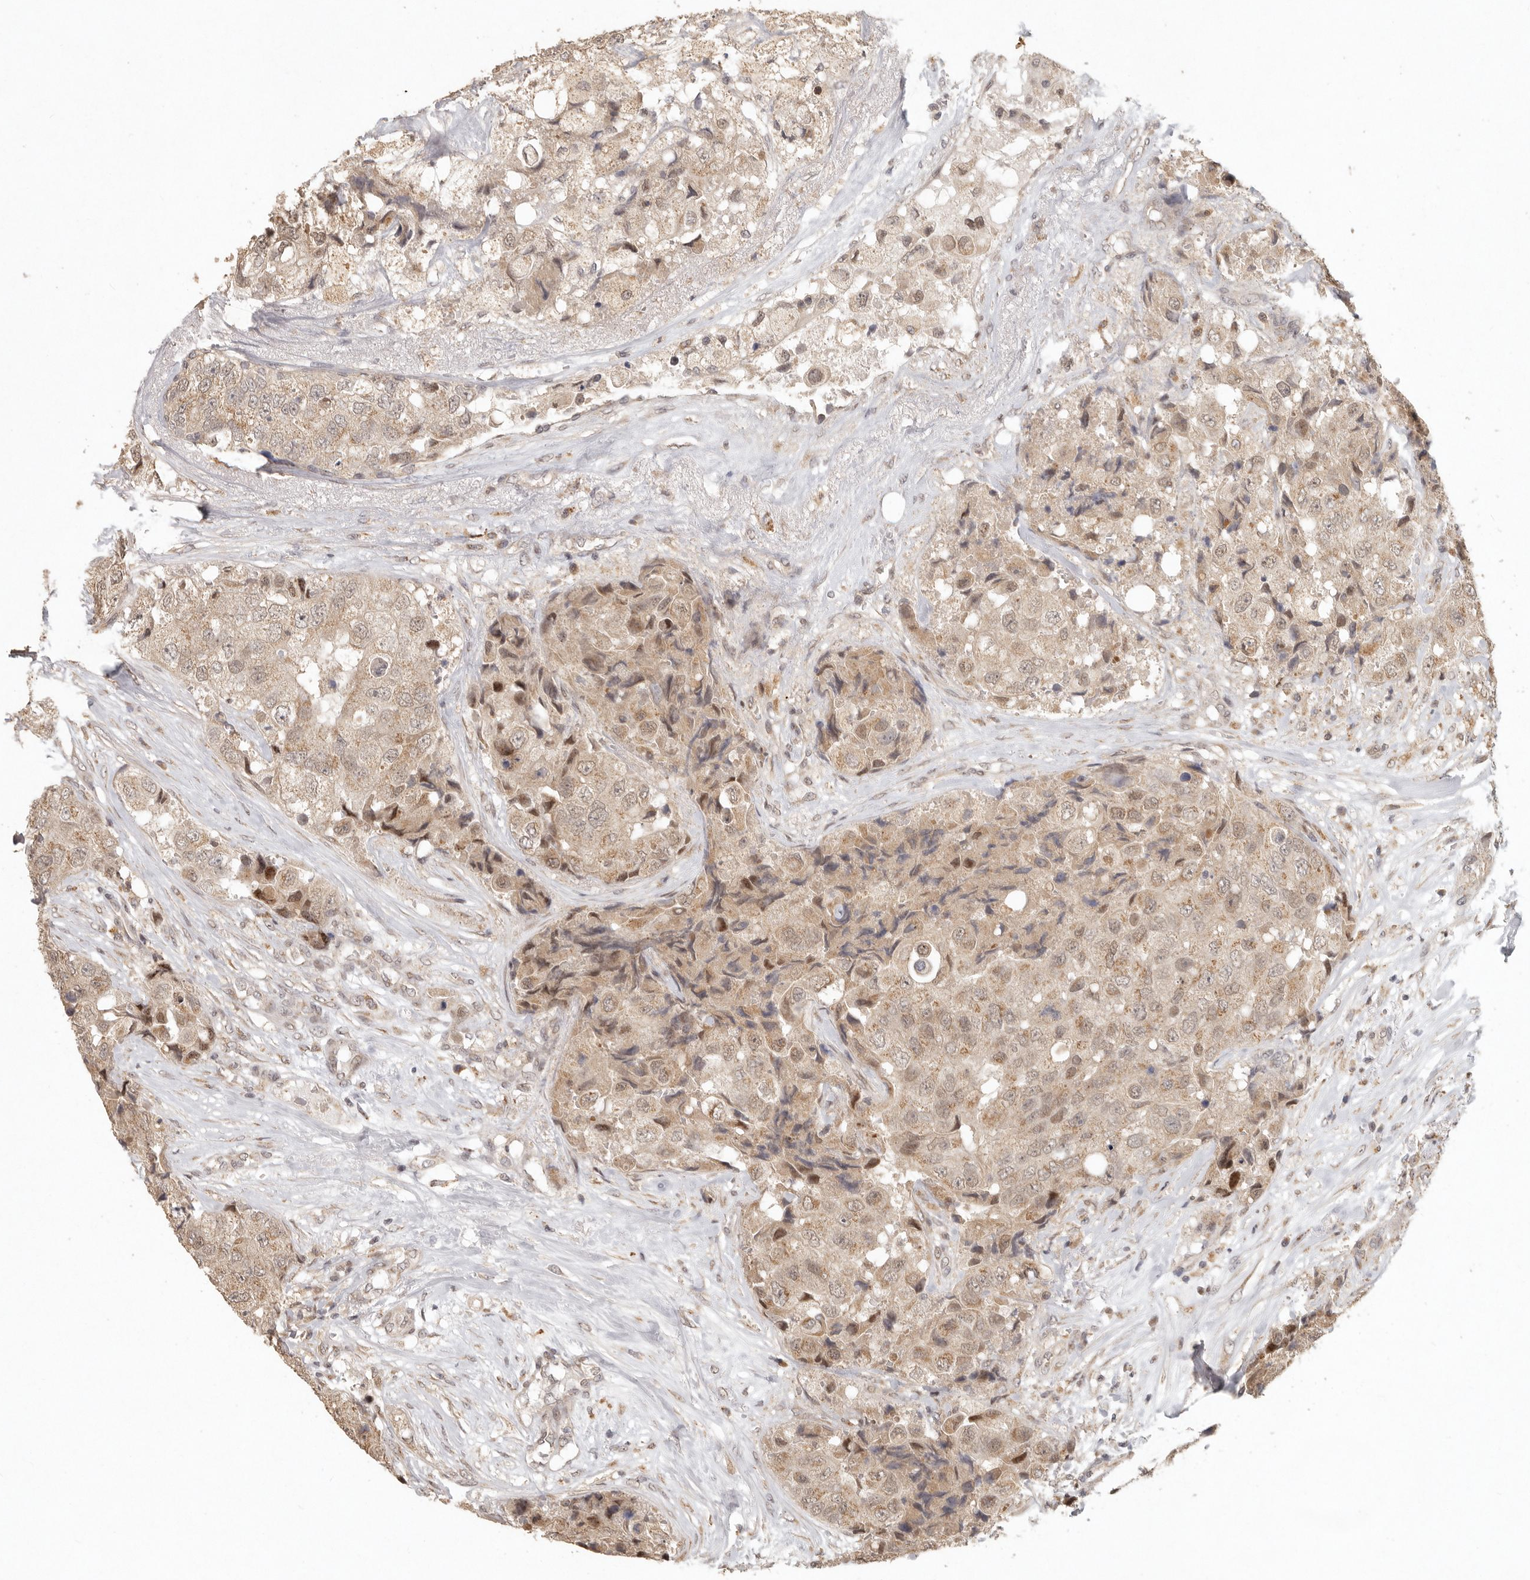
{"staining": {"intensity": "weak", "quantity": ">75%", "location": "cytoplasmic/membranous,nuclear"}, "tissue": "breast cancer", "cell_type": "Tumor cells", "image_type": "cancer", "snomed": [{"axis": "morphology", "description": "Duct carcinoma"}, {"axis": "topography", "description": "Breast"}], "caption": "Protein analysis of intraductal carcinoma (breast) tissue displays weak cytoplasmic/membranous and nuclear staining in approximately >75% of tumor cells. The staining is performed using DAB (3,3'-diaminobenzidine) brown chromogen to label protein expression. The nuclei are counter-stained blue using hematoxylin.", "gene": "LRRC75A", "patient": {"sex": "female", "age": 62}}